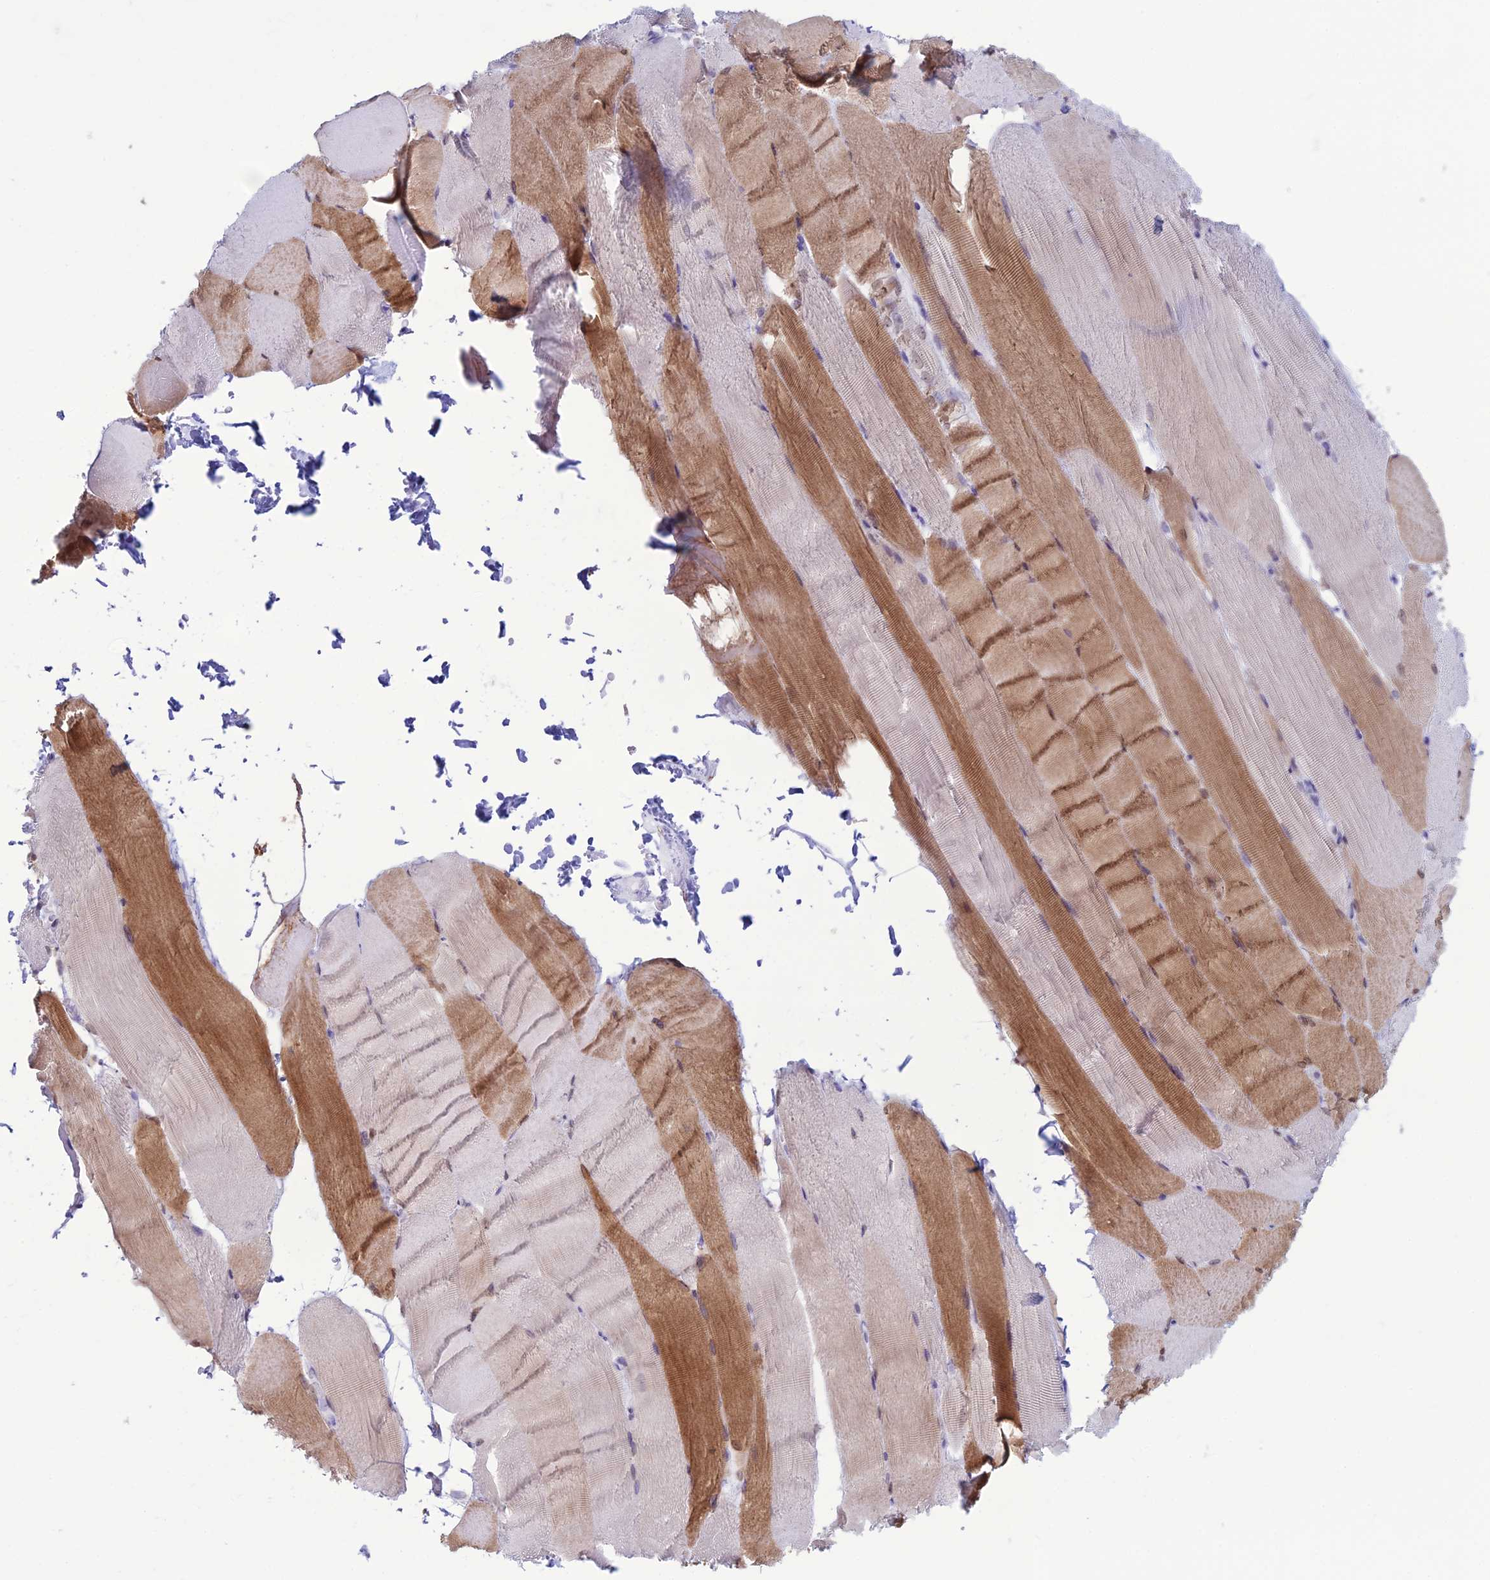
{"staining": {"intensity": "moderate", "quantity": "<25%", "location": "cytoplasmic/membranous"}, "tissue": "skeletal muscle", "cell_type": "Myocytes", "image_type": "normal", "snomed": [{"axis": "morphology", "description": "Normal tissue, NOS"}, {"axis": "topography", "description": "Skeletal muscle"}, {"axis": "topography", "description": "Parathyroid gland"}], "caption": "About <25% of myocytes in normal human skeletal muscle reveal moderate cytoplasmic/membranous protein expression as visualized by brown immunohistochemical staining.", "gene": "CFAP210", "patient": {"sex": "female", "age": 37}}